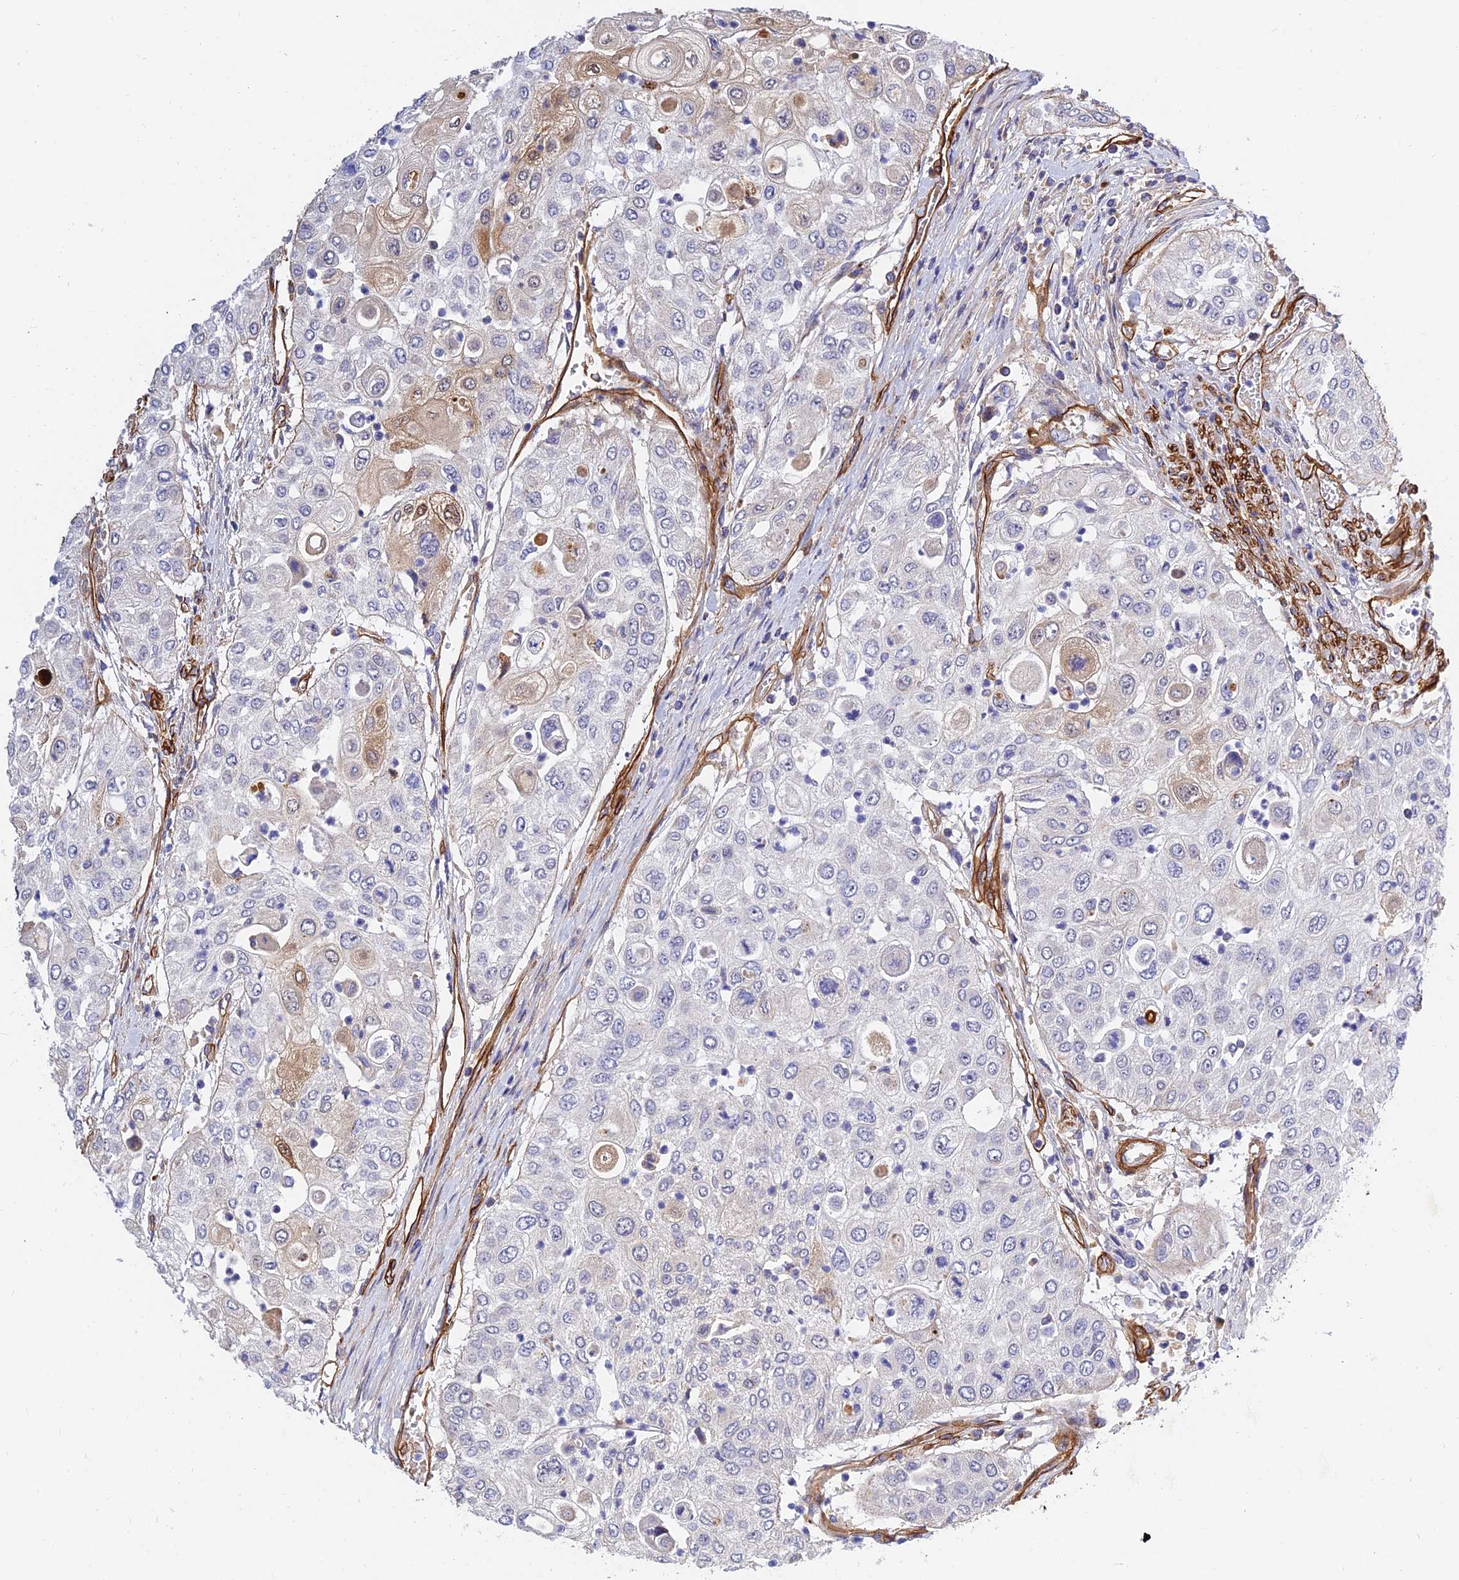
{"staining": {"intensity": "negative", "quantity": "none", "location": "none"}, "tissue": "urothelial cancer", "cell_type": "Tumor cells", "image_type": "cancer", "snomed": [{"axis": "morphology", "description": "Urothelial carcinoma, High grade"}, {"axis": "topography", "description": "Urinary bladder"}], "caption": "Immunohistochemistry histopathology image of urothelial cancer stained for a protein (brown), which shows no expression in tumor cells.", "gene": "MRPL35", "patient": {"sex": "female", "age": 79}}